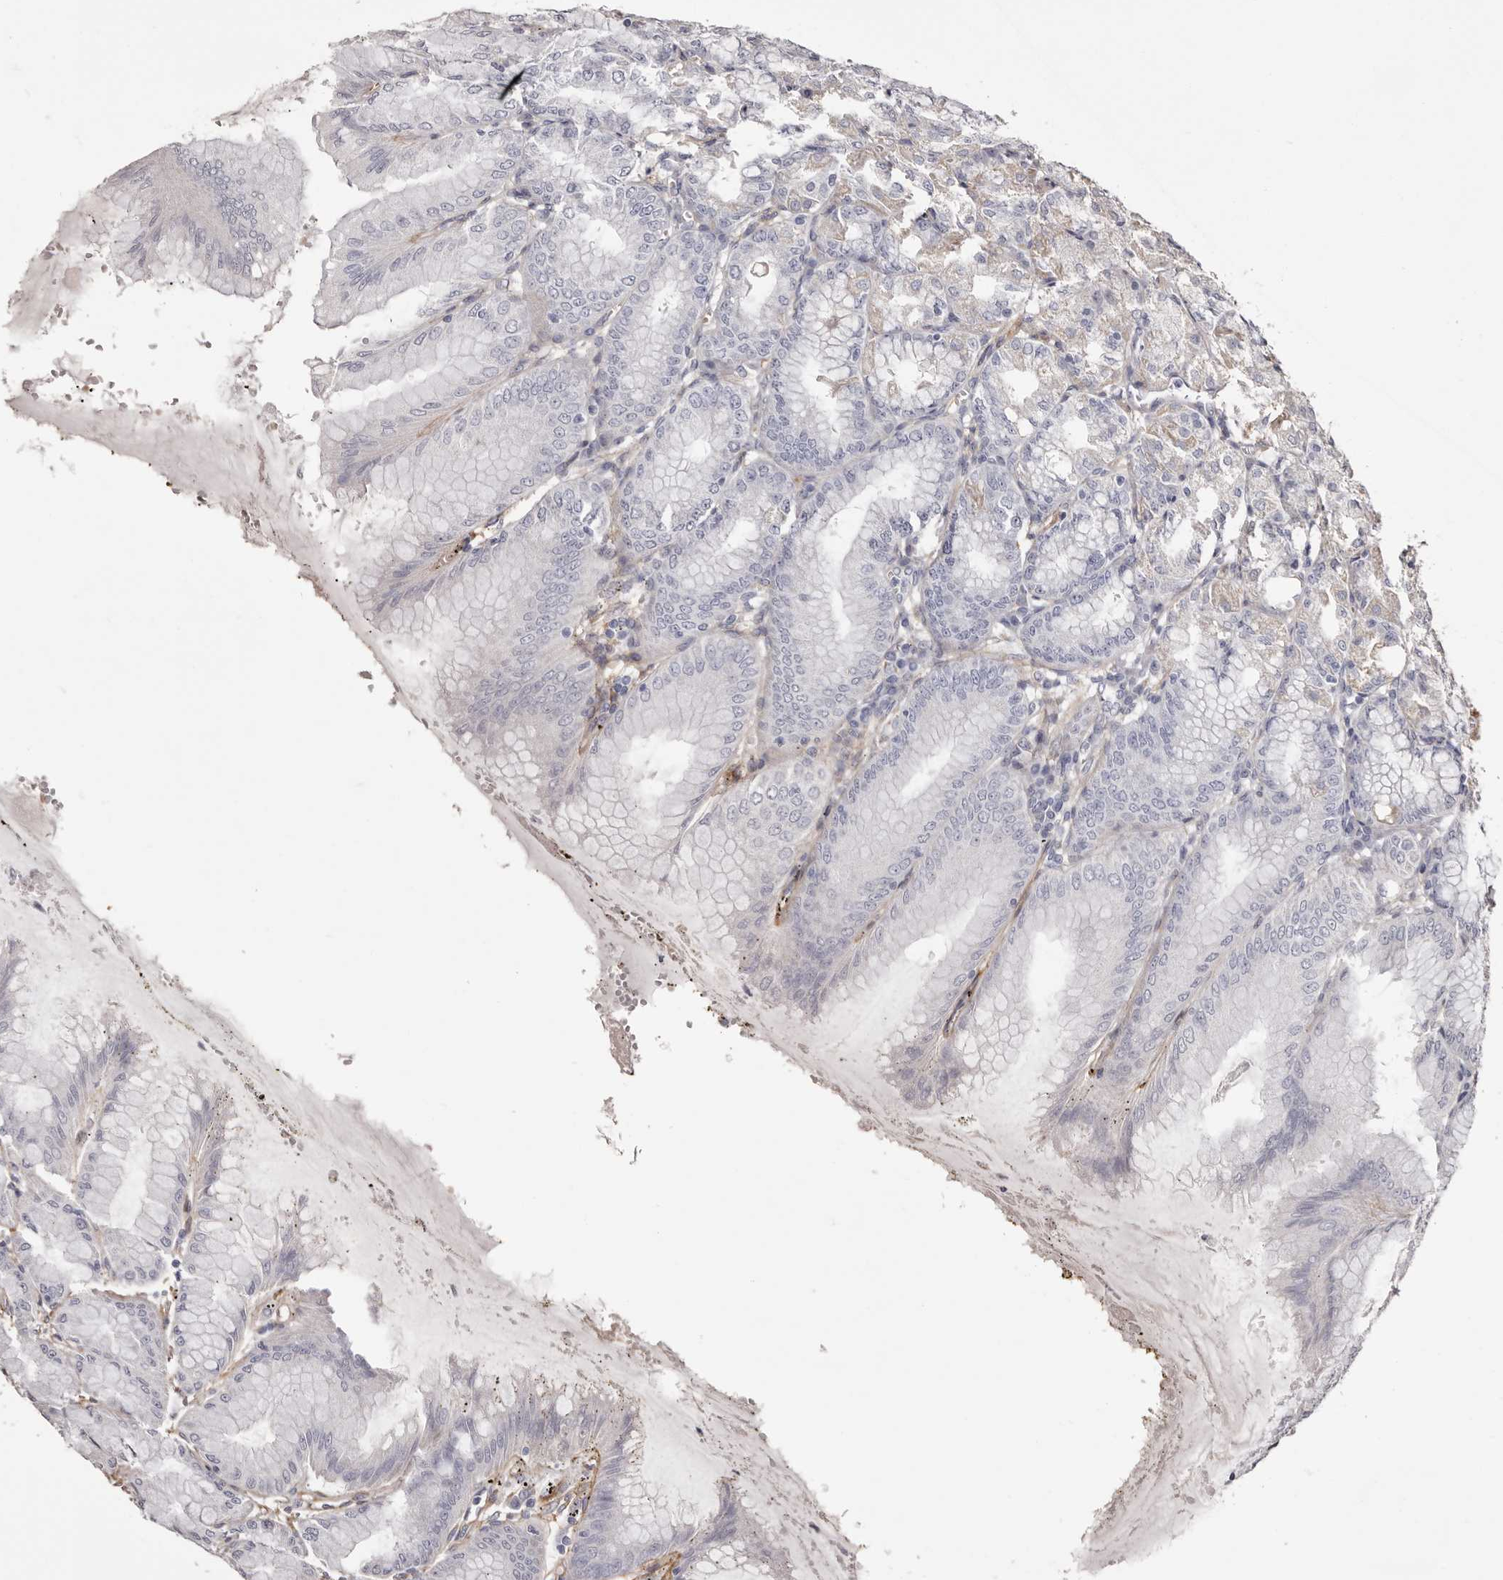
{"staining": {"intensity": "weak", "quantity": "<25%", "location": "cytoplasmic/membranous"}, "tissue": "stomach", "cell_type": "Glandular cells", "image_type": "normal", "snomed": [{"axis": "morphology", "description": "Normal tissue, NOS"}, {"axis": "topography", "description": "Stomach, lower"}], "caption": "Protein analysis of normal stomach displays no significant positivity in glandular cells. (Stains: DAB (3,3'-diaminobenzidine) IHC with hematoxylin counter stain, Microscopy: brightfield microscopy at high magnification).", "gene": "COL6A1", "patient": {"sex": "male", "age": 71}}